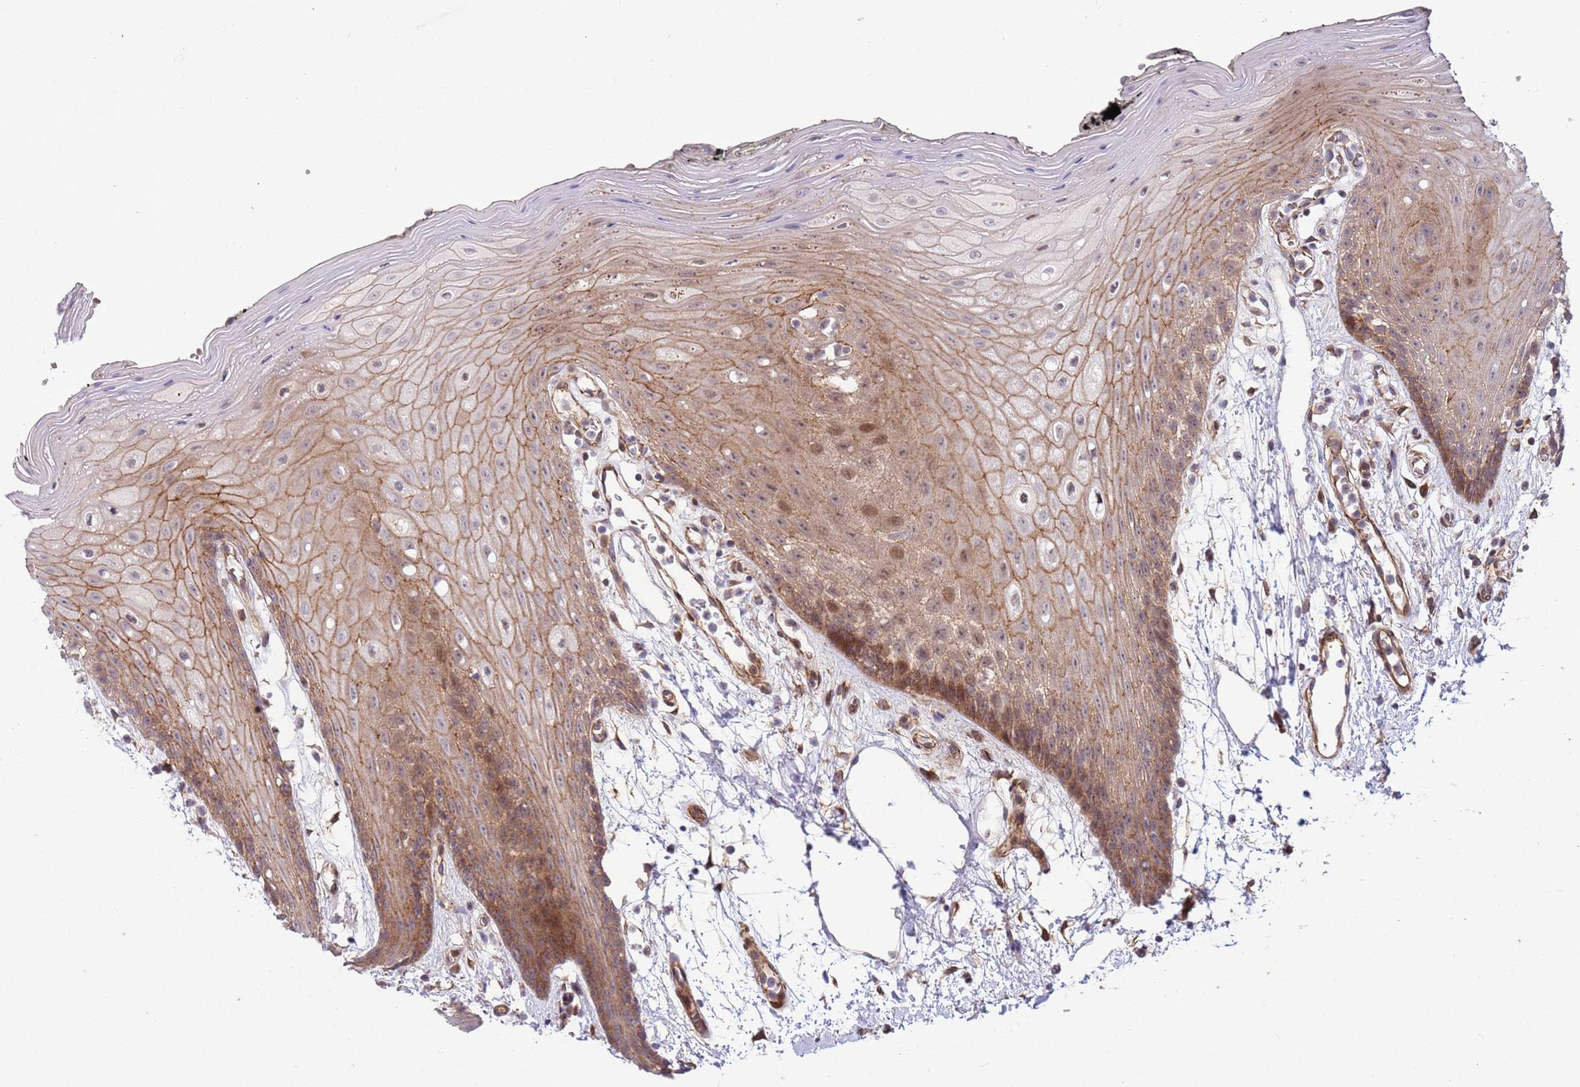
{"staining": {"intensity": "moderate", "quantity": "25%-75%", "location": "cytoplasmic/membranous,nuclear"}, "tissue": "oral mucosa", "cell_type": "Squamous epithelial cells", "image_type": "normal", "snomed": [{"axis": "morphology", "description": "Normal tissue, NOS"}, {"axis": "topography", "description": "Oral tissue"}, {"axis": "topography", "description": "Tounge, NOS"}], "caption": "High-power microscopy captured an IHC photomicrograph of unremarkable oral mucosa, revealing moderate cytoplasmic/membranous,nuclear staining in approximately 25%-75% of squamous epithelial cells. The staining was performed using DAB (3,3'-diaminobenzidine) to visualize the protein expression in brown, while the nuclei were stained in blue with hematoxylin (Magnification: 20x).", "gene": "ITGB6", "patient": {"sex": "female", "age": 59}}